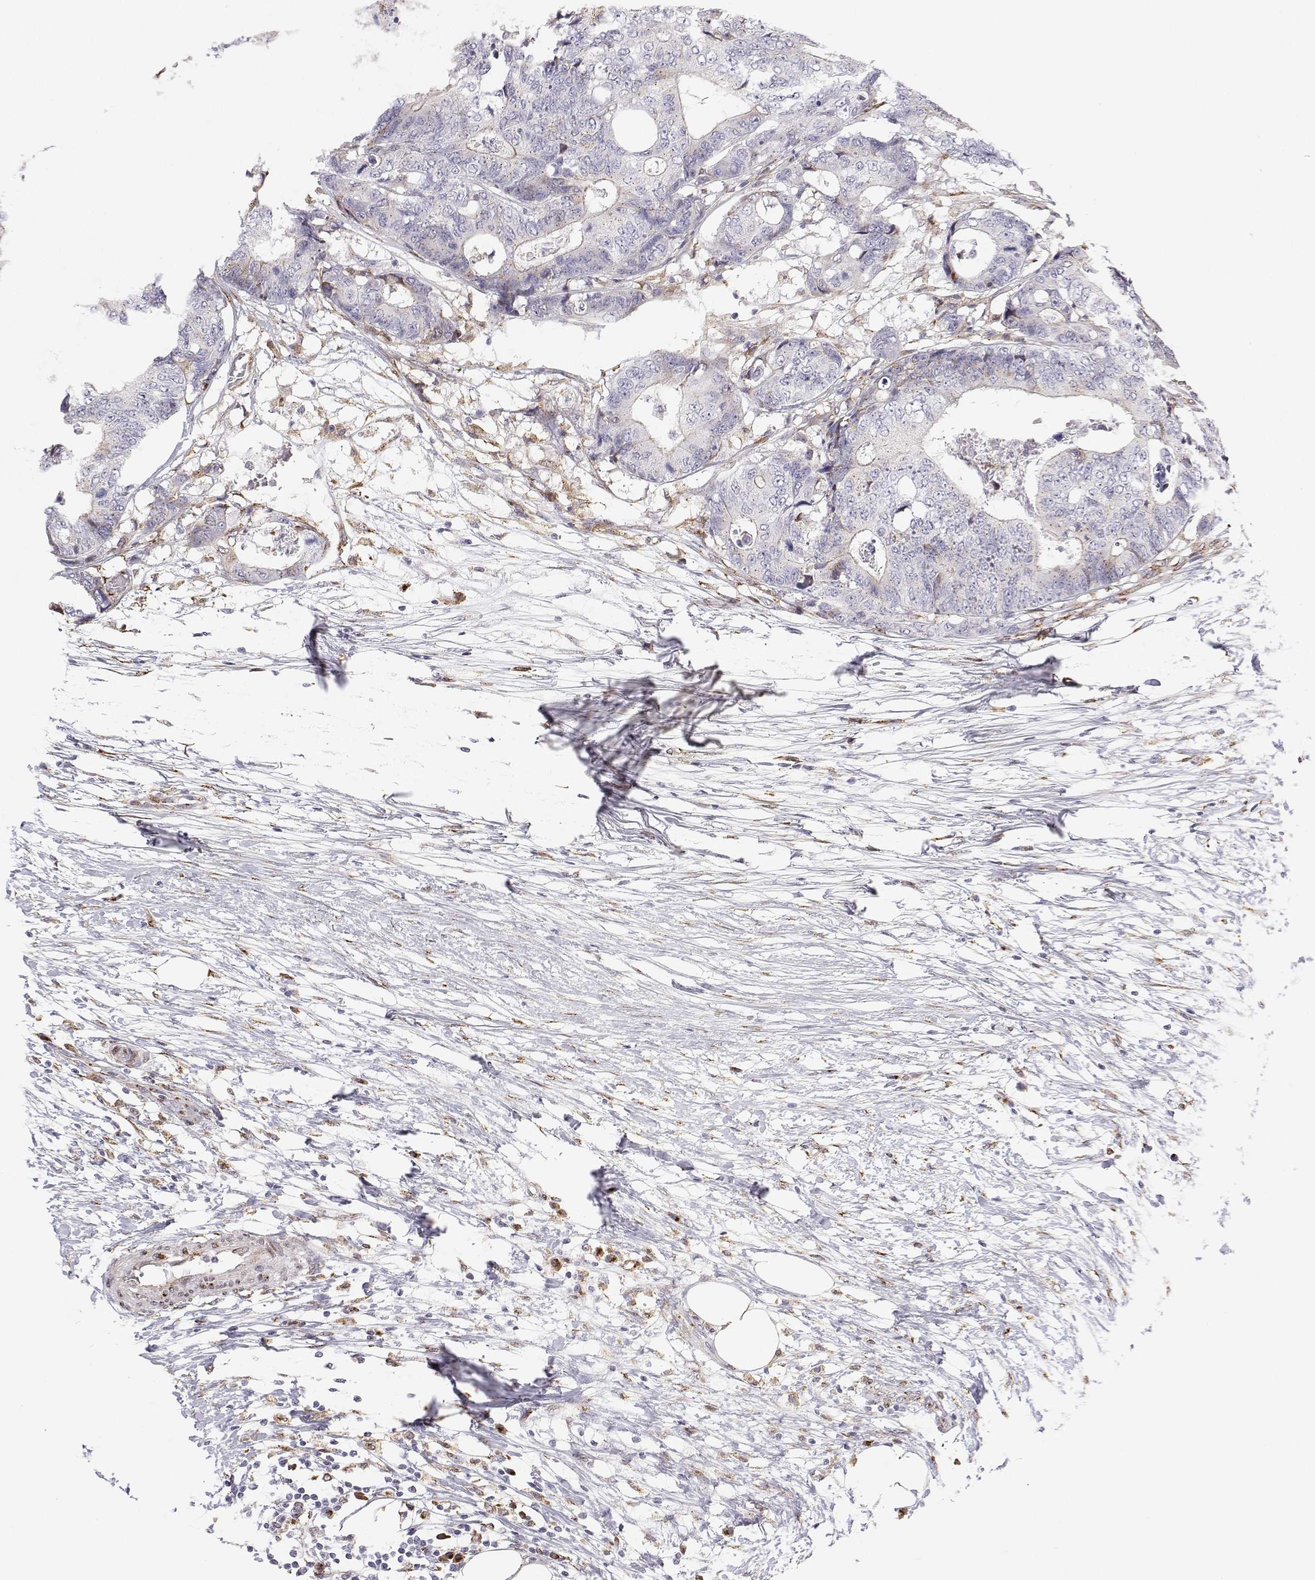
{"staining": {"intensity": "negative", "quantity": "none", "location": "none"}, "tissue": "colorectal cancer", "cell_type": "Tumor cells", "image_type": "cancer", "snomed": [{"axis": "morphology", "description": "Adenocarcinoma, NOS"}, {"axis": "topography", "description": "Colon"}], "caption": "Human colorectal adenocarcinoma stained for a protein using immunohistochemistry (IHC) exhibits no expression in tumor cells.", "gene": "STARD13", "patient": {"sex": "female", "age": 48}}